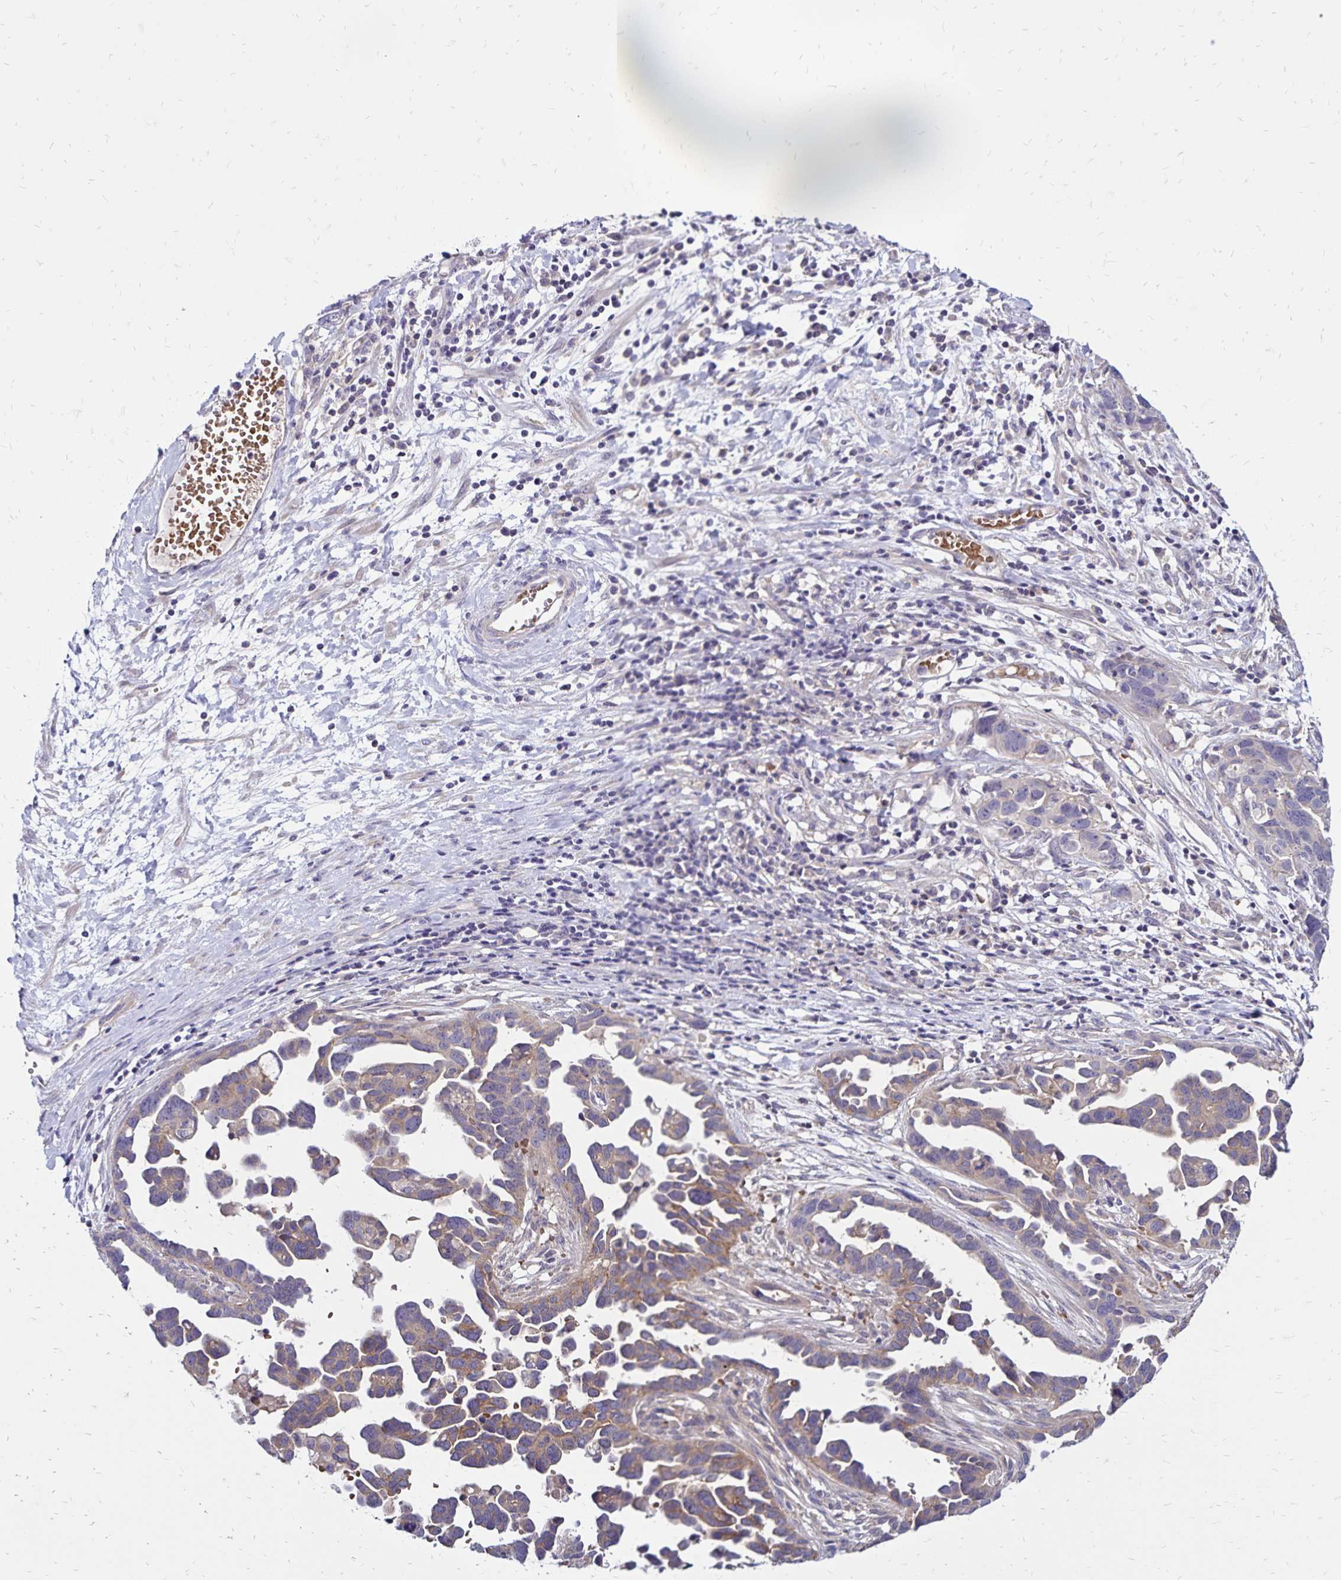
{"staining": {"intensity": "weak", "quantity": ">75%", "location": "cytoplasmic/membranous"}, "tissue": "ovarian cancer", "cell_type": "Tumor cells", "image_type": "cancer", "snomed": [{"axis": "morphology", "description": "Cystadenocarcinoma, serous, NOS"}, {"axis": "topography", "description": "Ovary"}], "caption": "DAB immunohistochemical staining of serous cystadenocarcinoma (ovarian) reveals weak cytoplasmic/membranous protein staining in approximately >75% of tumor cells.", "gene": "FSD1", "patient": {"sex": "female", "age": 54}}